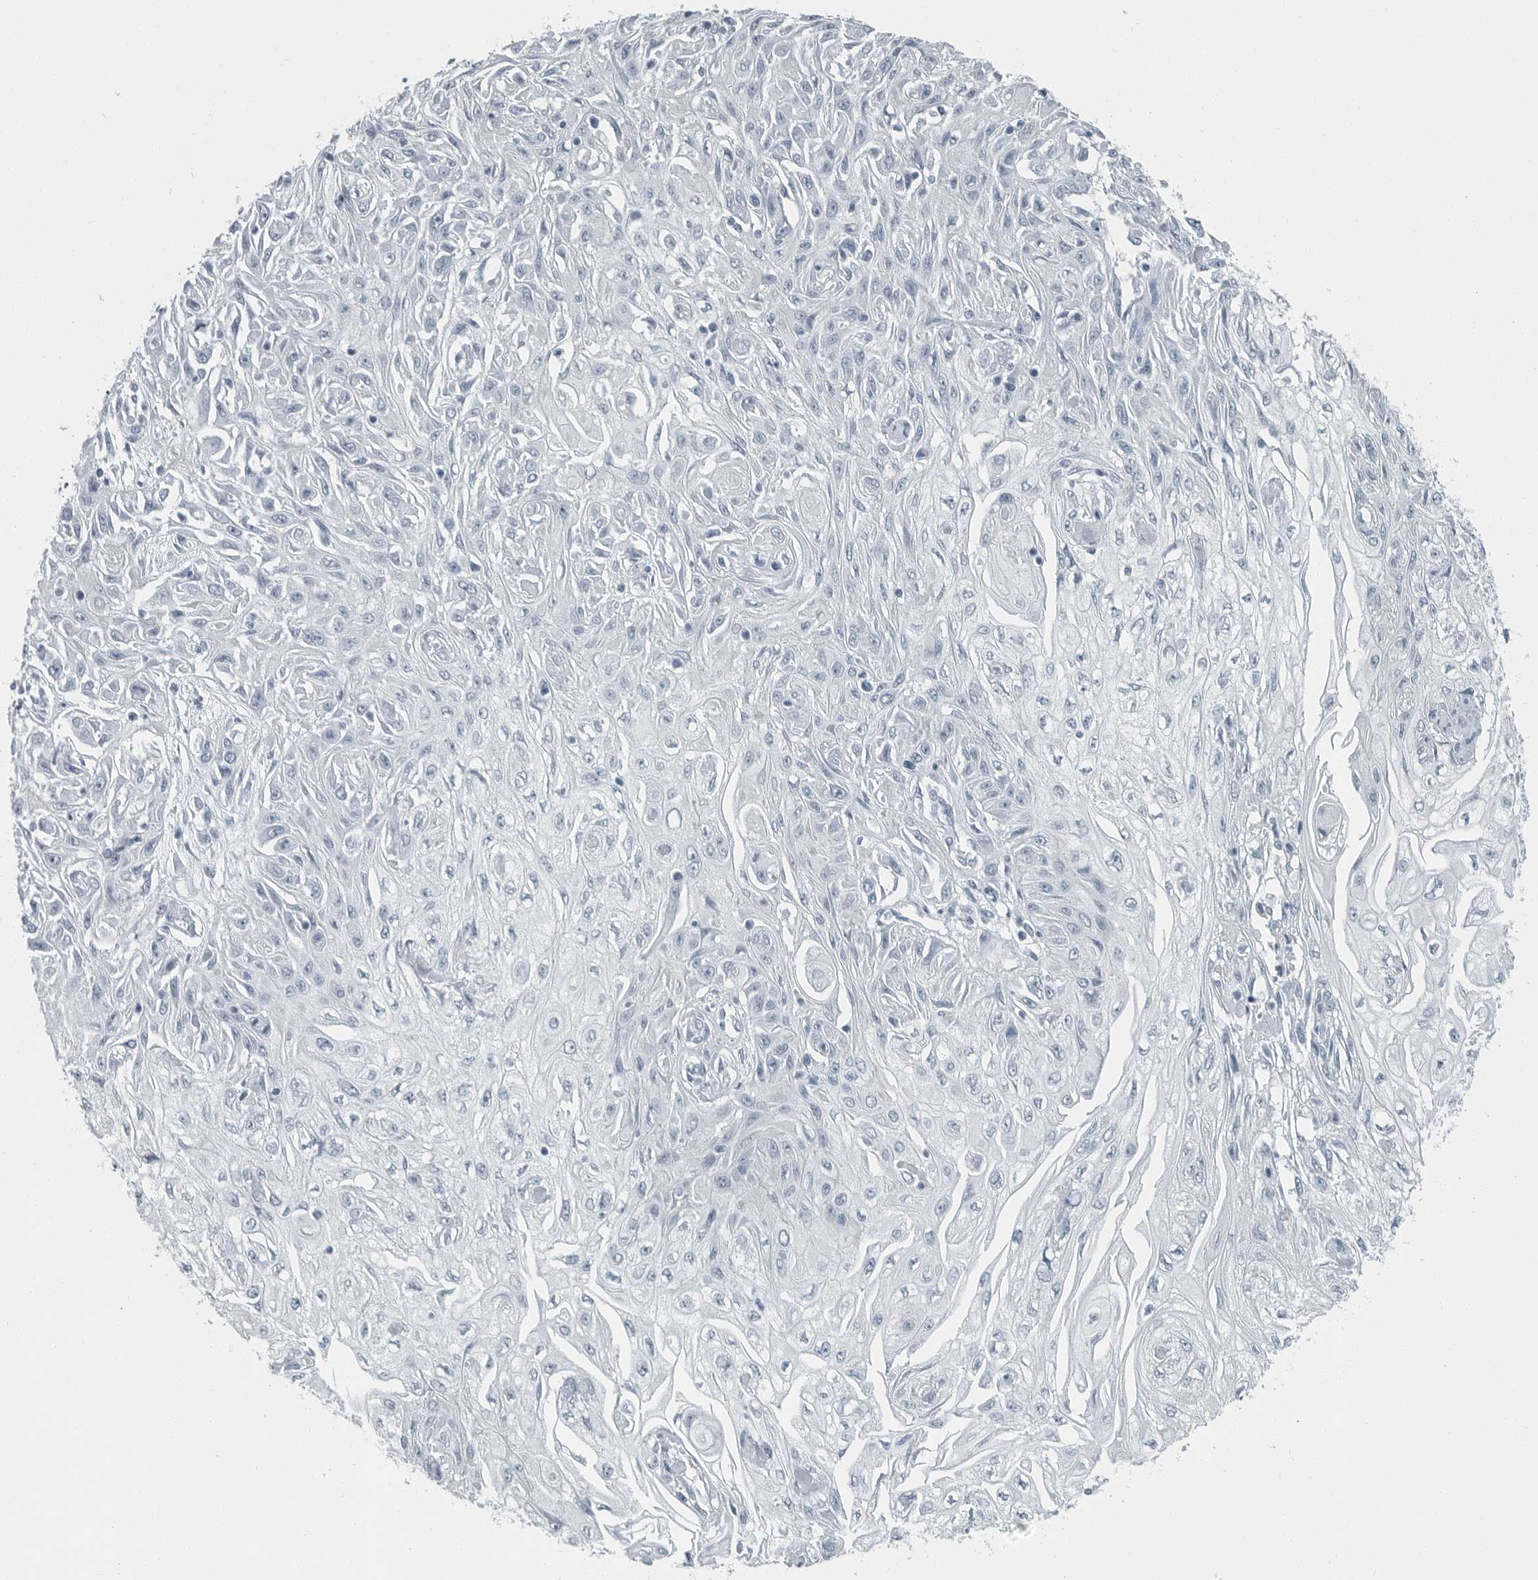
{"staining": {"intensity": "negative", "quantity": "none", "location": "none"}, "tissue": "skin cancer", "cell_type": "Tumor cells", "image_type": "cancer", "snomed": [{"axis": "morphology", "description": "Squamous cell carcinoma, NOS"}, {"axis": "morphology", "description": "Squamous cell carcinoma, metastatic, NOS"}, {"axis": "topography", "description": "Skin"}, {"axis": "topography", "description": "Lymph node"}], "caption": "Skin squamous cell carcinoma was stained to show a protein in brown. There is no significant staining in tumor cells.", "gene": "ZPBP2", "patient": {"sex": "male", "age": 75}}